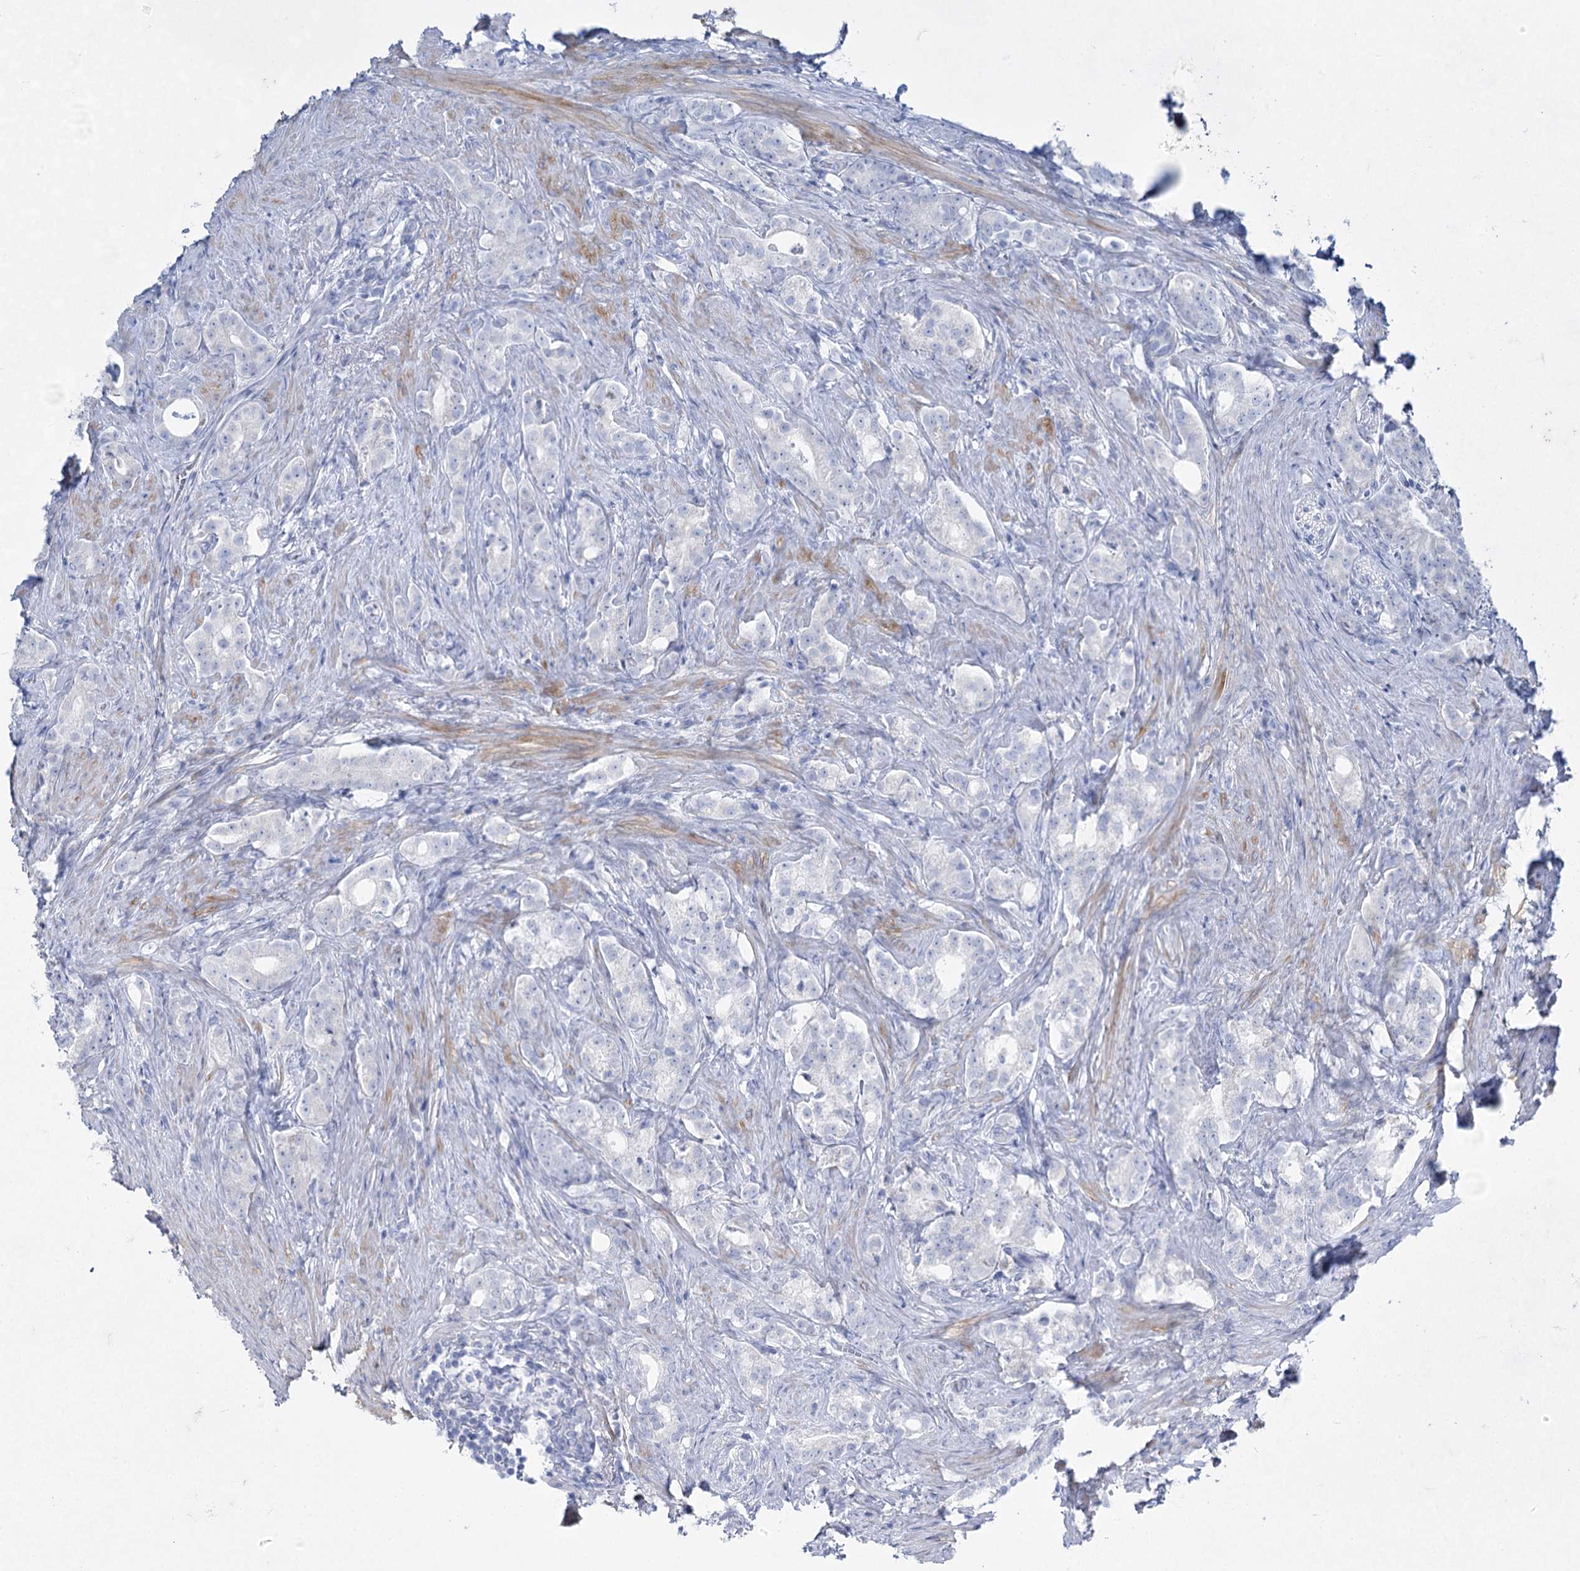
{"staining": {"intensity": "negative", "quantity": "none", "location": "none"}, "tissue": "prostate cancer", "cell_type": "Tumor cells", "image_type": "cancer", "snomed": [{"axis": "morphology", "description": "Adenocarcinoma, Low grade"}, {"axis": "topography", "description": "Prostate"}], "caption": "The histopathology image displays no significant positivity in tumor cells of prostate cancer.", "gene": "ACRV1", "patient": {"sex": "male", "age": 71}}